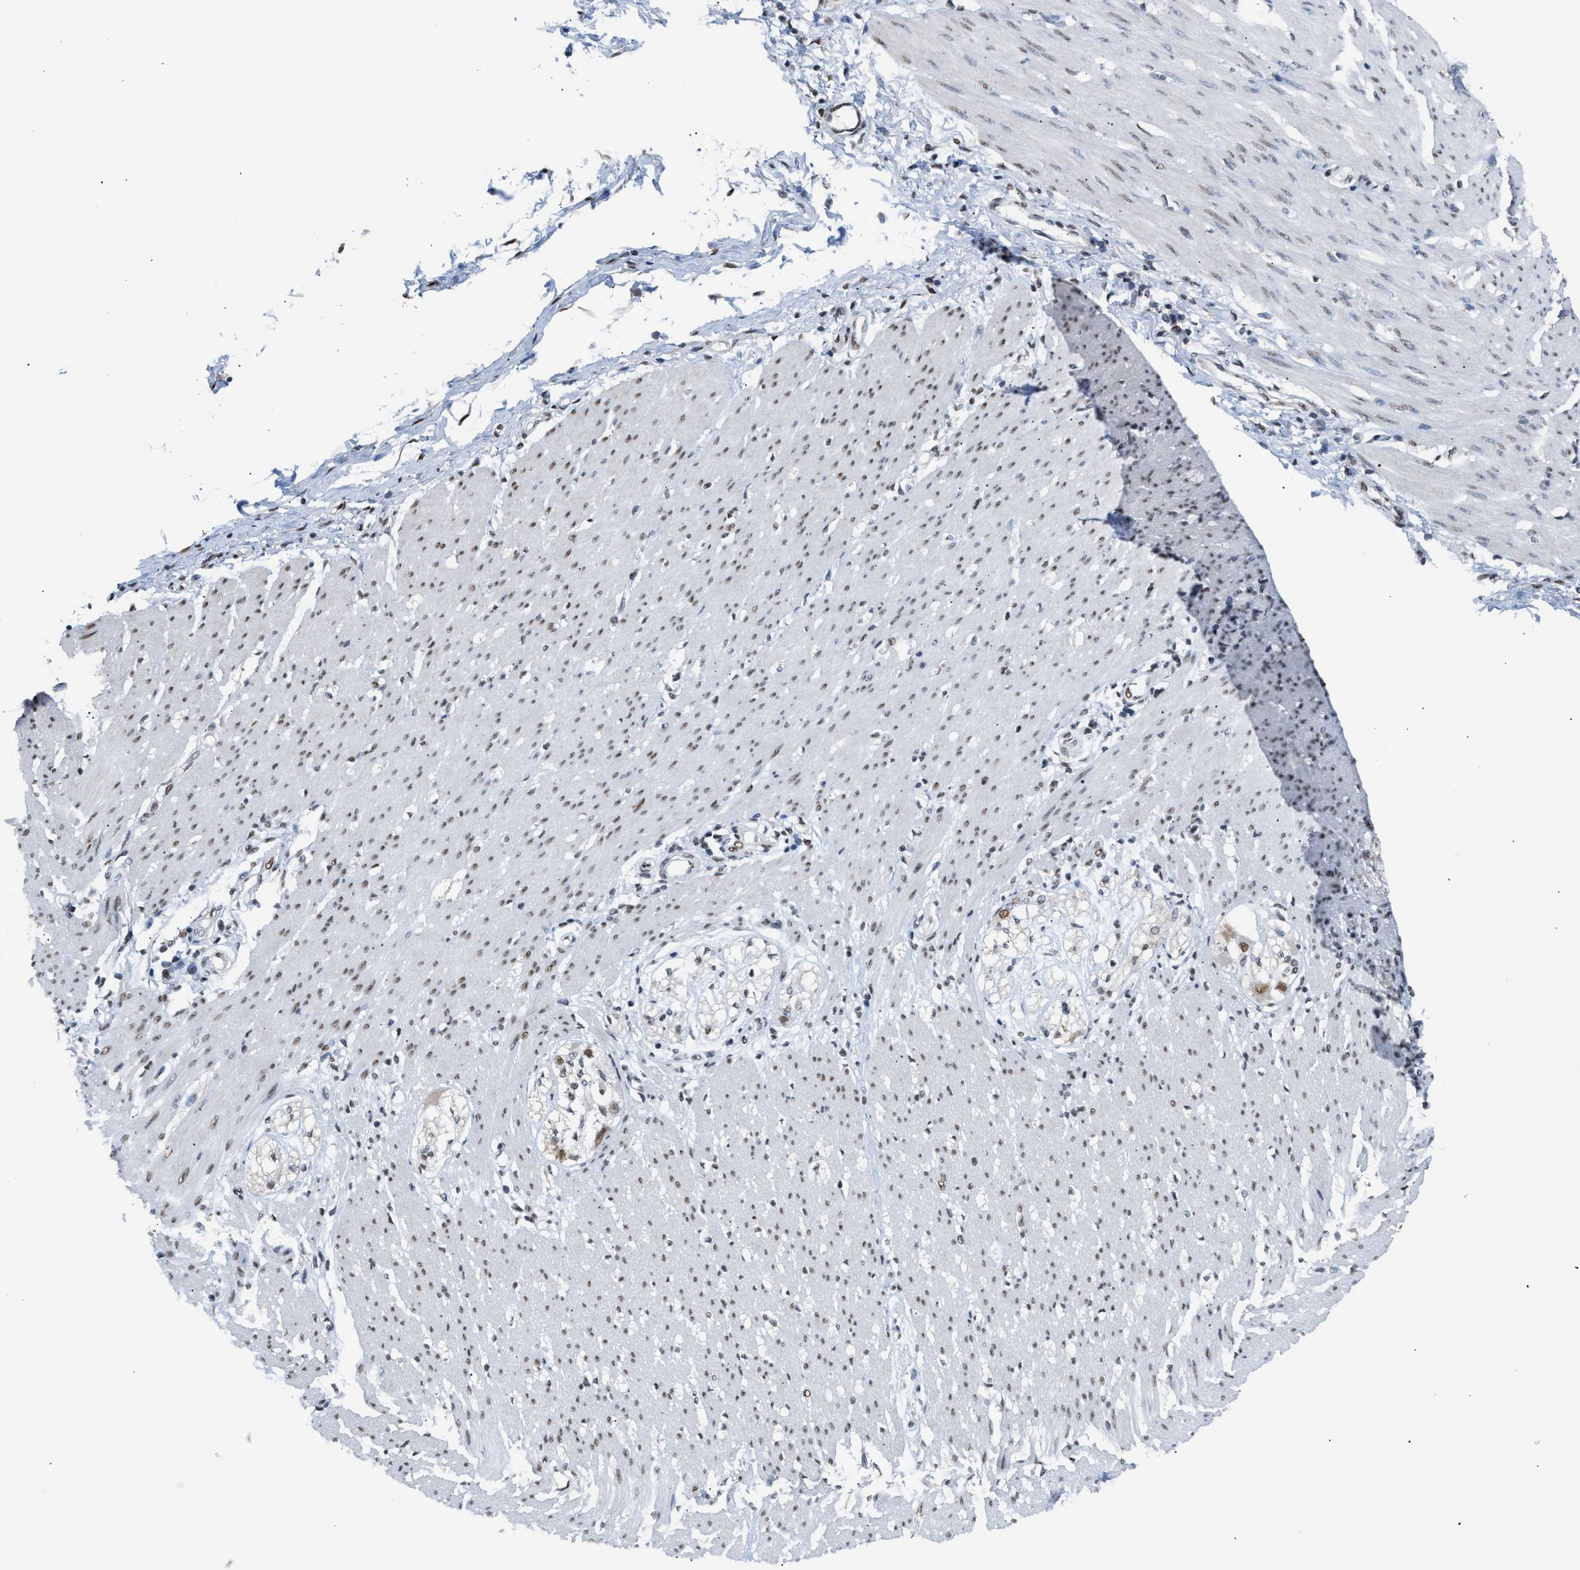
{"staining": {"intensity": "negative", "quantity": "none", "location": "none"}, "tissue": "adipose tissue", "cell_type": "Adipocytes", "image_type": "normal", "snomed": [{"axis": "morphology", "description": "Normal tissue, NOS"}, {"axis": "morphology", "description": "Adenocarcinoma, NOS"}, {"axis": "topography", "description": "Colon"}, {"axis": "topography", "description": "Peripheral nerve tissue"}], "caption": "High magnification brightfield microscopy of benign adipose tissue stained with DAB (3,3'-diaminobenzidine) (brown) and counterstained with hematoxylin (blue): adipocytes show no significant positivity.", "gene": "CCAR2", "patient": {"sex": "male", "age": 14}}